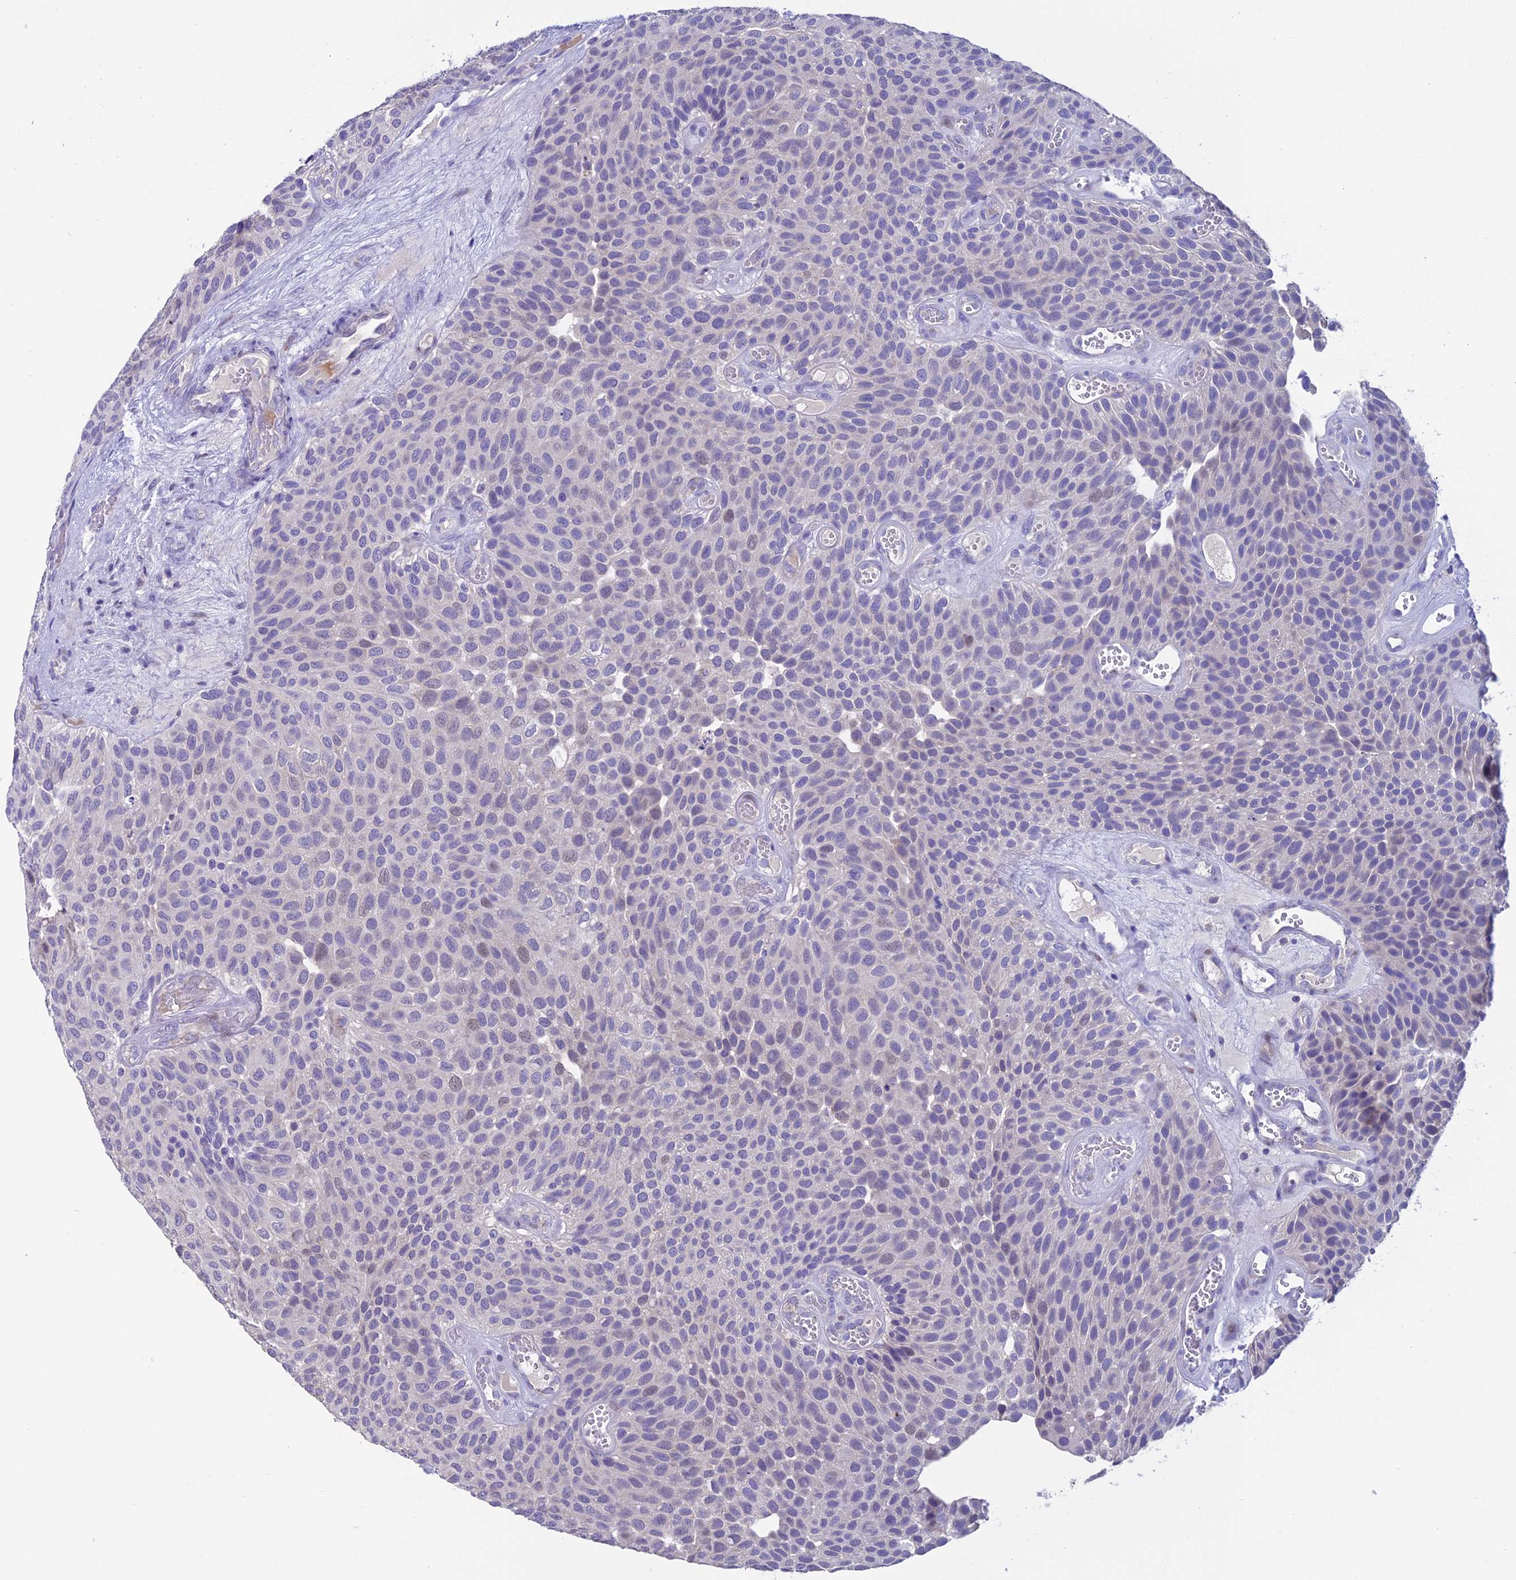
{"staining": {"intensity": "negative", "quantity": "none", "location": "none"}, "tissue": "urothelial cancer", "cell_type": "Tumor cells", "image_type": "cancer", "snomed": [{"axis": "morphology", "description": "Urothelial carcinoma, Low grade"}, {"axis": "topography", "description": "Urinary bladder"}], "caption": "There is no significant staining in tumor cells of urothelial cancer.", "gene": "SLC10A1", "patient": {"sex": "male", "age": 89}}